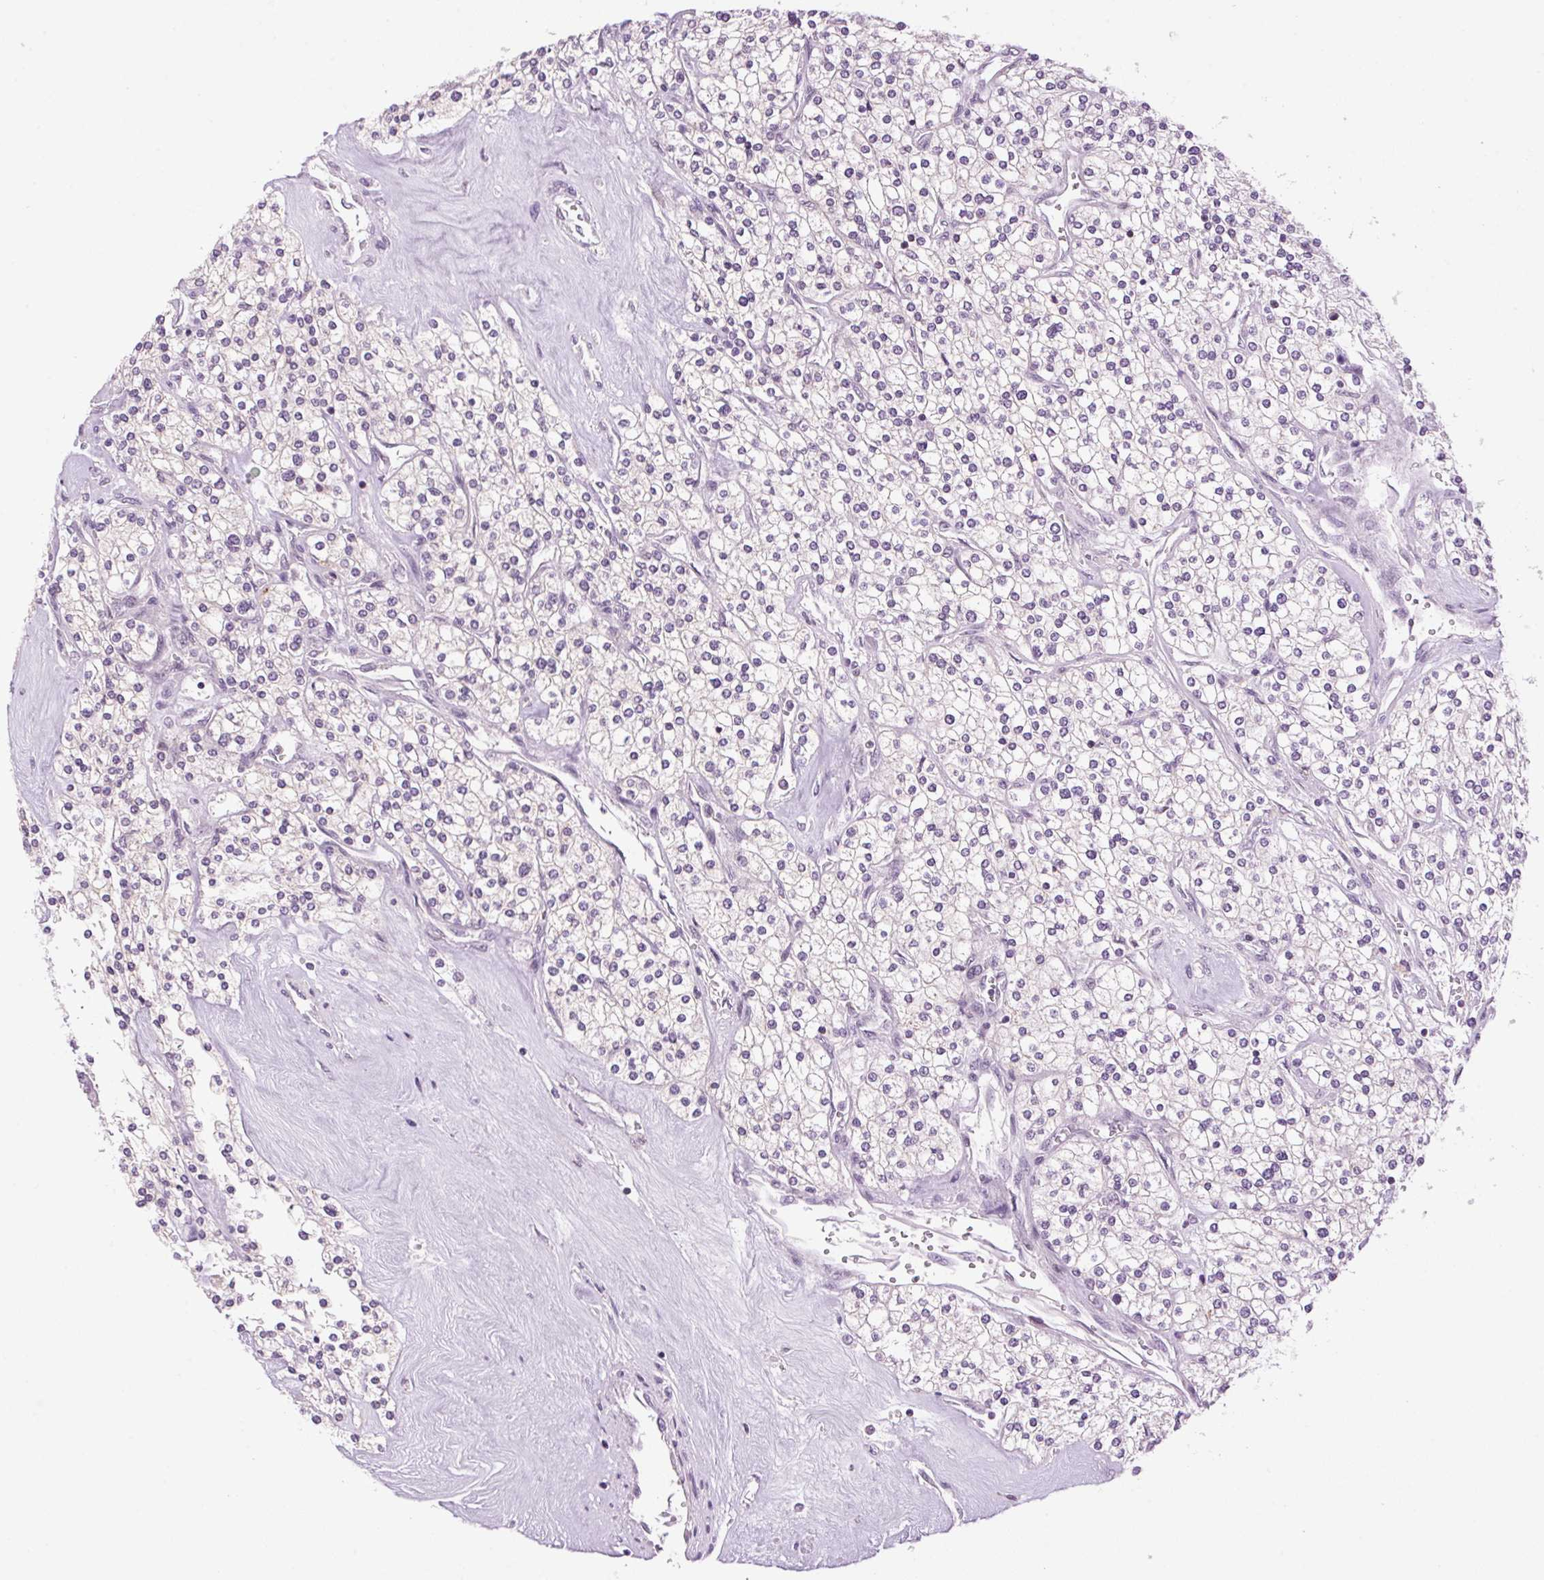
{"staining": {"intensity": "negative", "quantity": "none", "location": "none"}, "tissue": "renal cancer", "cell_type": "Tumor cells", "image_type": "cancer", "snomed": [{"axis": "morphology", "description": "Adenocarcinoma, NOS"}, {"axis": "topography", "description": "Kidney"}], "caption": "Tumor cells show no significant protein expression in renal cancer. Brightfield microscopy of immunohistochemistry (IHC) stained with DAB (brown) and hematoxylin (blue), captured at high magnification.", "gene": "SMIM13", "patient": {"sex": "male", "age": 80}}